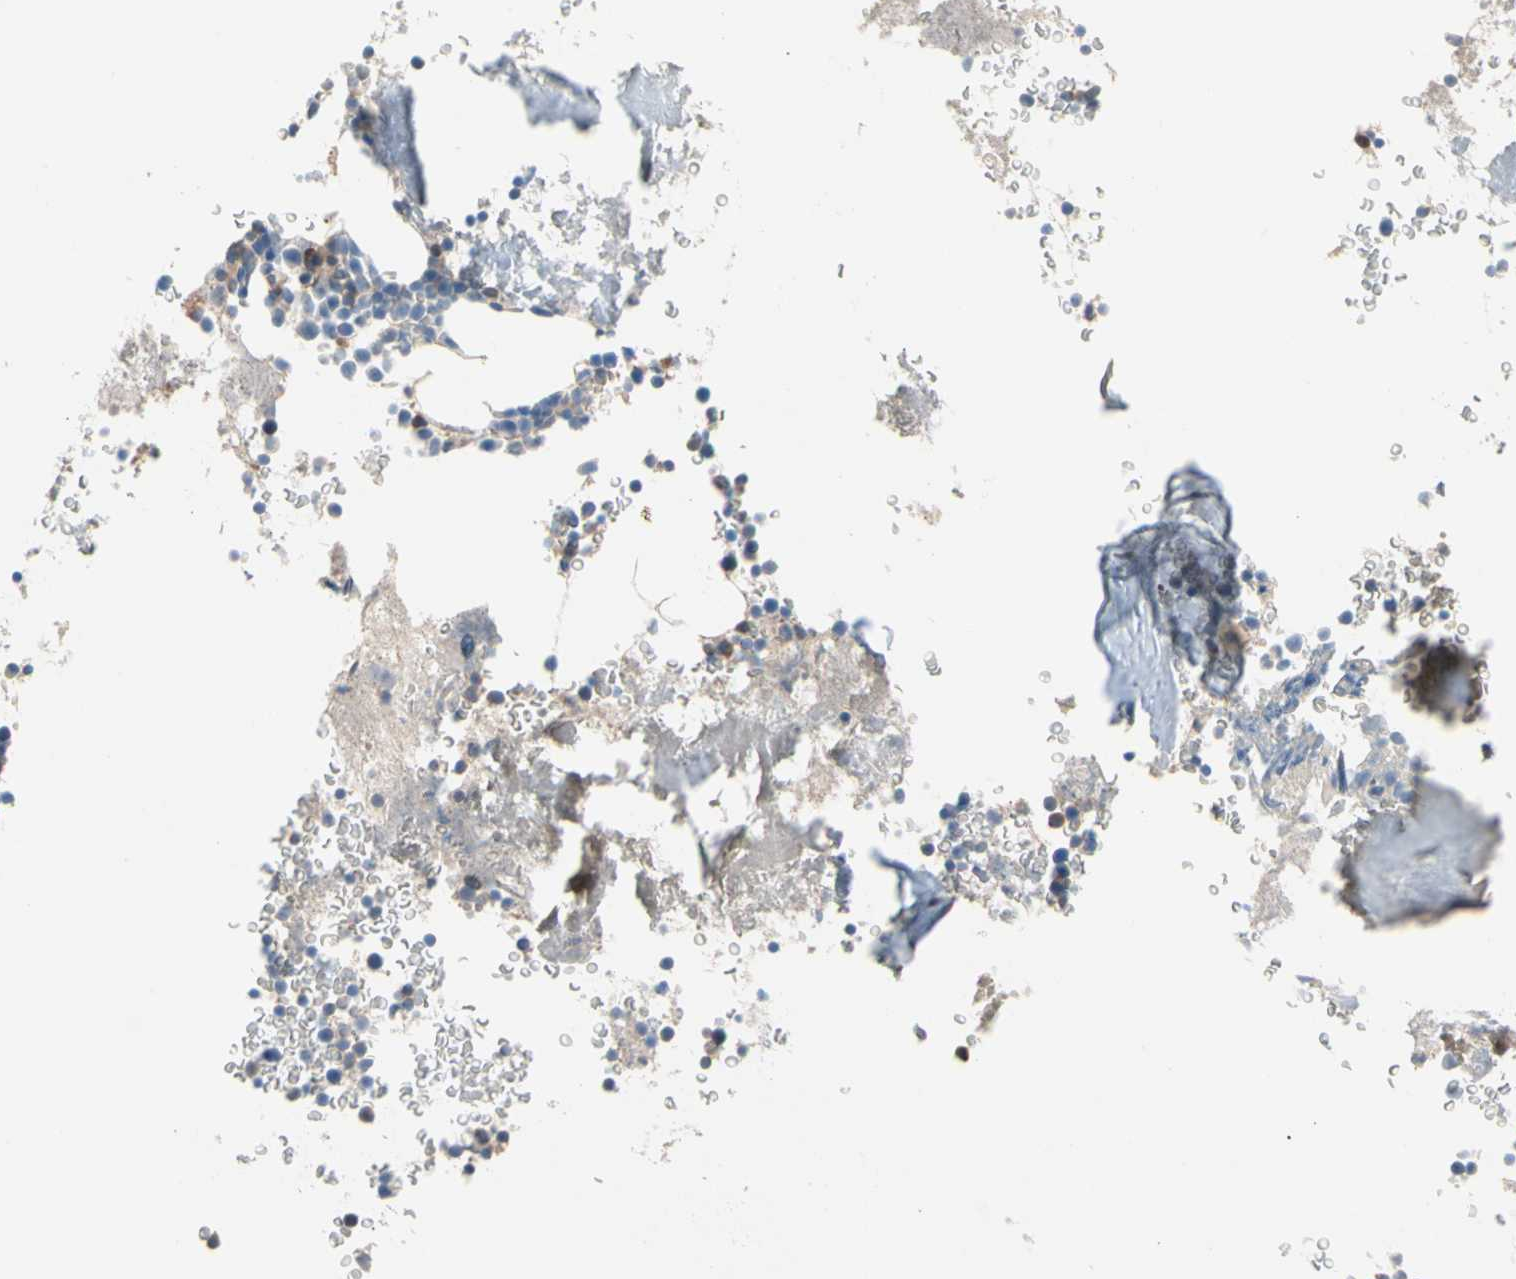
{"staining": {"intensity": "weak", "quantity": "<25%", "location": "cytoplasmic/membranous"}, "tissue": "bone marrow", "cell_type": "Hematopoietic cells", "image_type": "normal", "snomed": [{"axis": "morphology", "description": "Normal tissue, NOS"}, {"axis": "topography", "description": "Bone marrow"}], "caption": "Bone marrow stained for a protein using IHC displays no expression hematopoietic cells.", "gene": "MAP3K3", "patient": {"sex": "male"}}